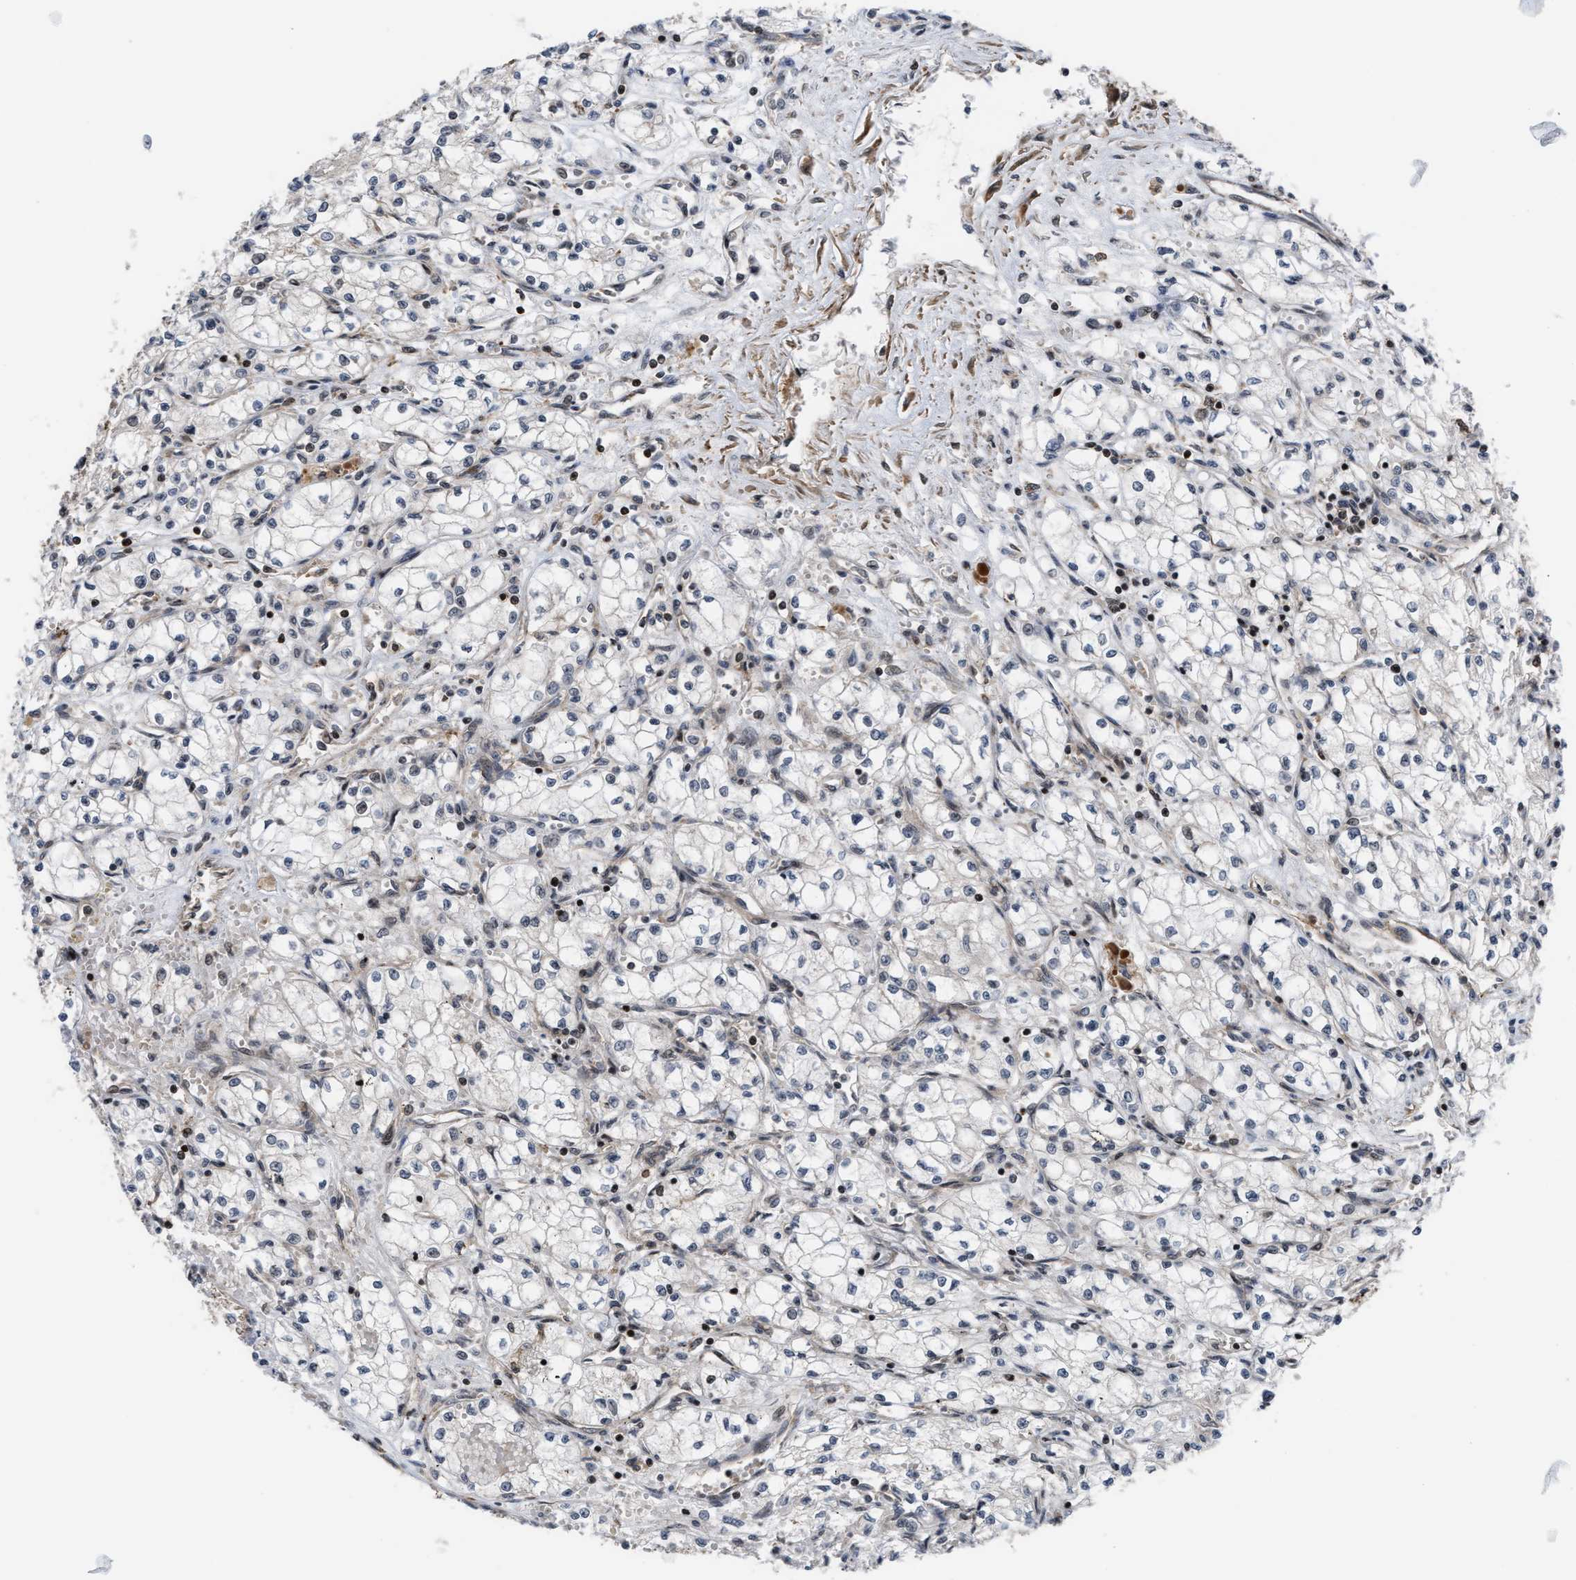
{"staining": {"intensity": "negative", "quantity": "none", "location": "none"}, "tissue": "renal cancer", "cell_type": "Tumor cells", "image_type": "cancer", "snomed": [{"axis": "morphology", "description": "Normal tissue, NOS"}, {"axis": "morphology", "description": "Adenocarcinoma, NOS"}, {"axis": "topography", "description": "Kidney"}], "caption": "Renal cancer (adenocarcinoma) stained for a protein using immunohistochemistry (IHC) exhibits no staining tumor cells.", "gene": "STAU2", "patient": {"sex": "male", "age": 59}}